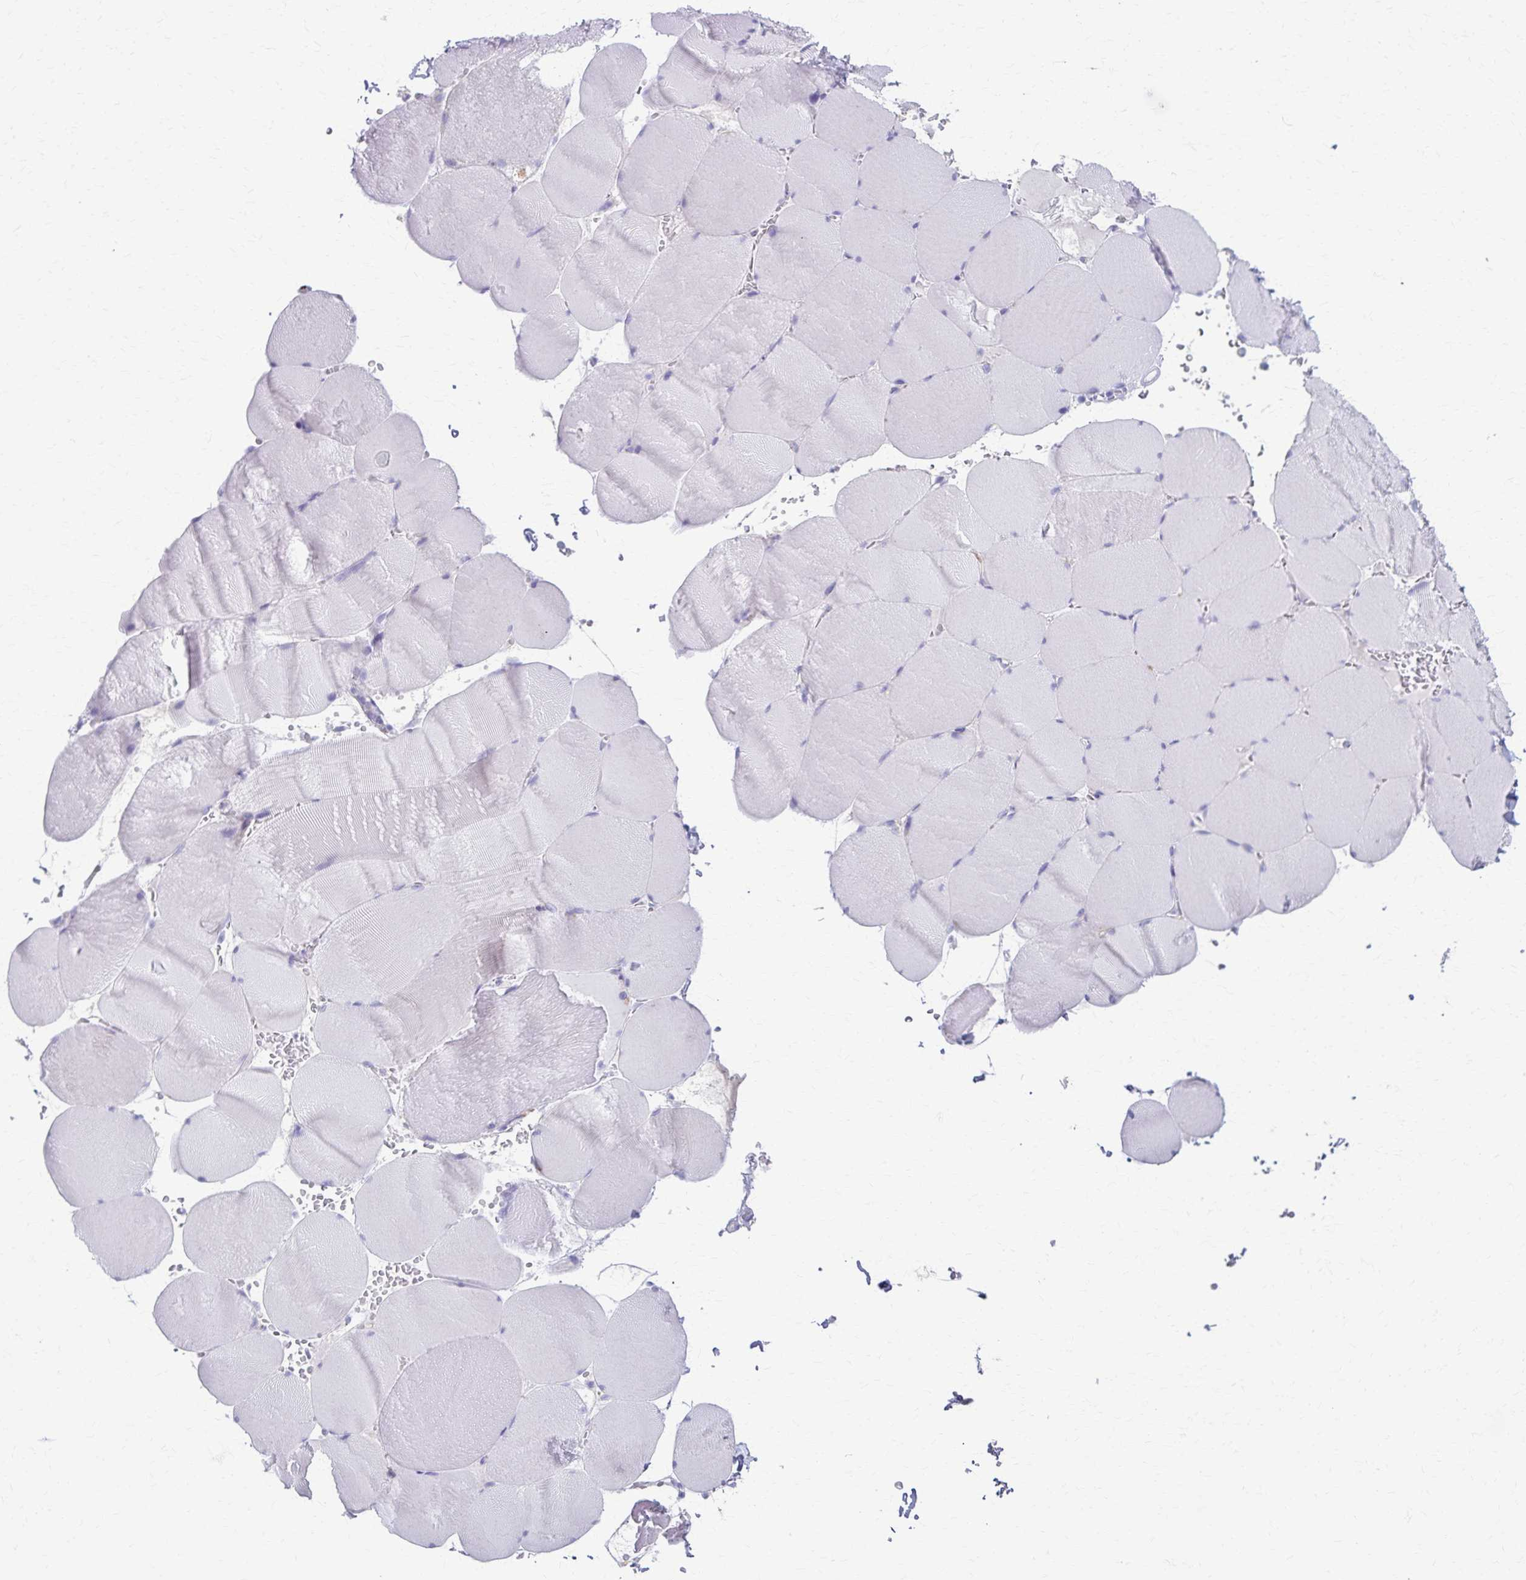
{"staining": {"intensity": "negative", "quantity": "none", "location": "none"}, "tissue": "skeletal muscle", "cell_type": "Myocytes", "image_type": "normal", "snomed": [{"axis": "morphology", "description": "Normal tissue, NOS"}, {"axis": "topography", "description": "Skeletal muscle"}, {"axis": "topography", "description": "Head-Neck"}], "caption": "The immunohistochemistry (IHC) photomicrograph has no significant expression in myocytes of skeletal muscle.", "gene": "TMEM60", "patient": {"sex": "male", "age": 66}}